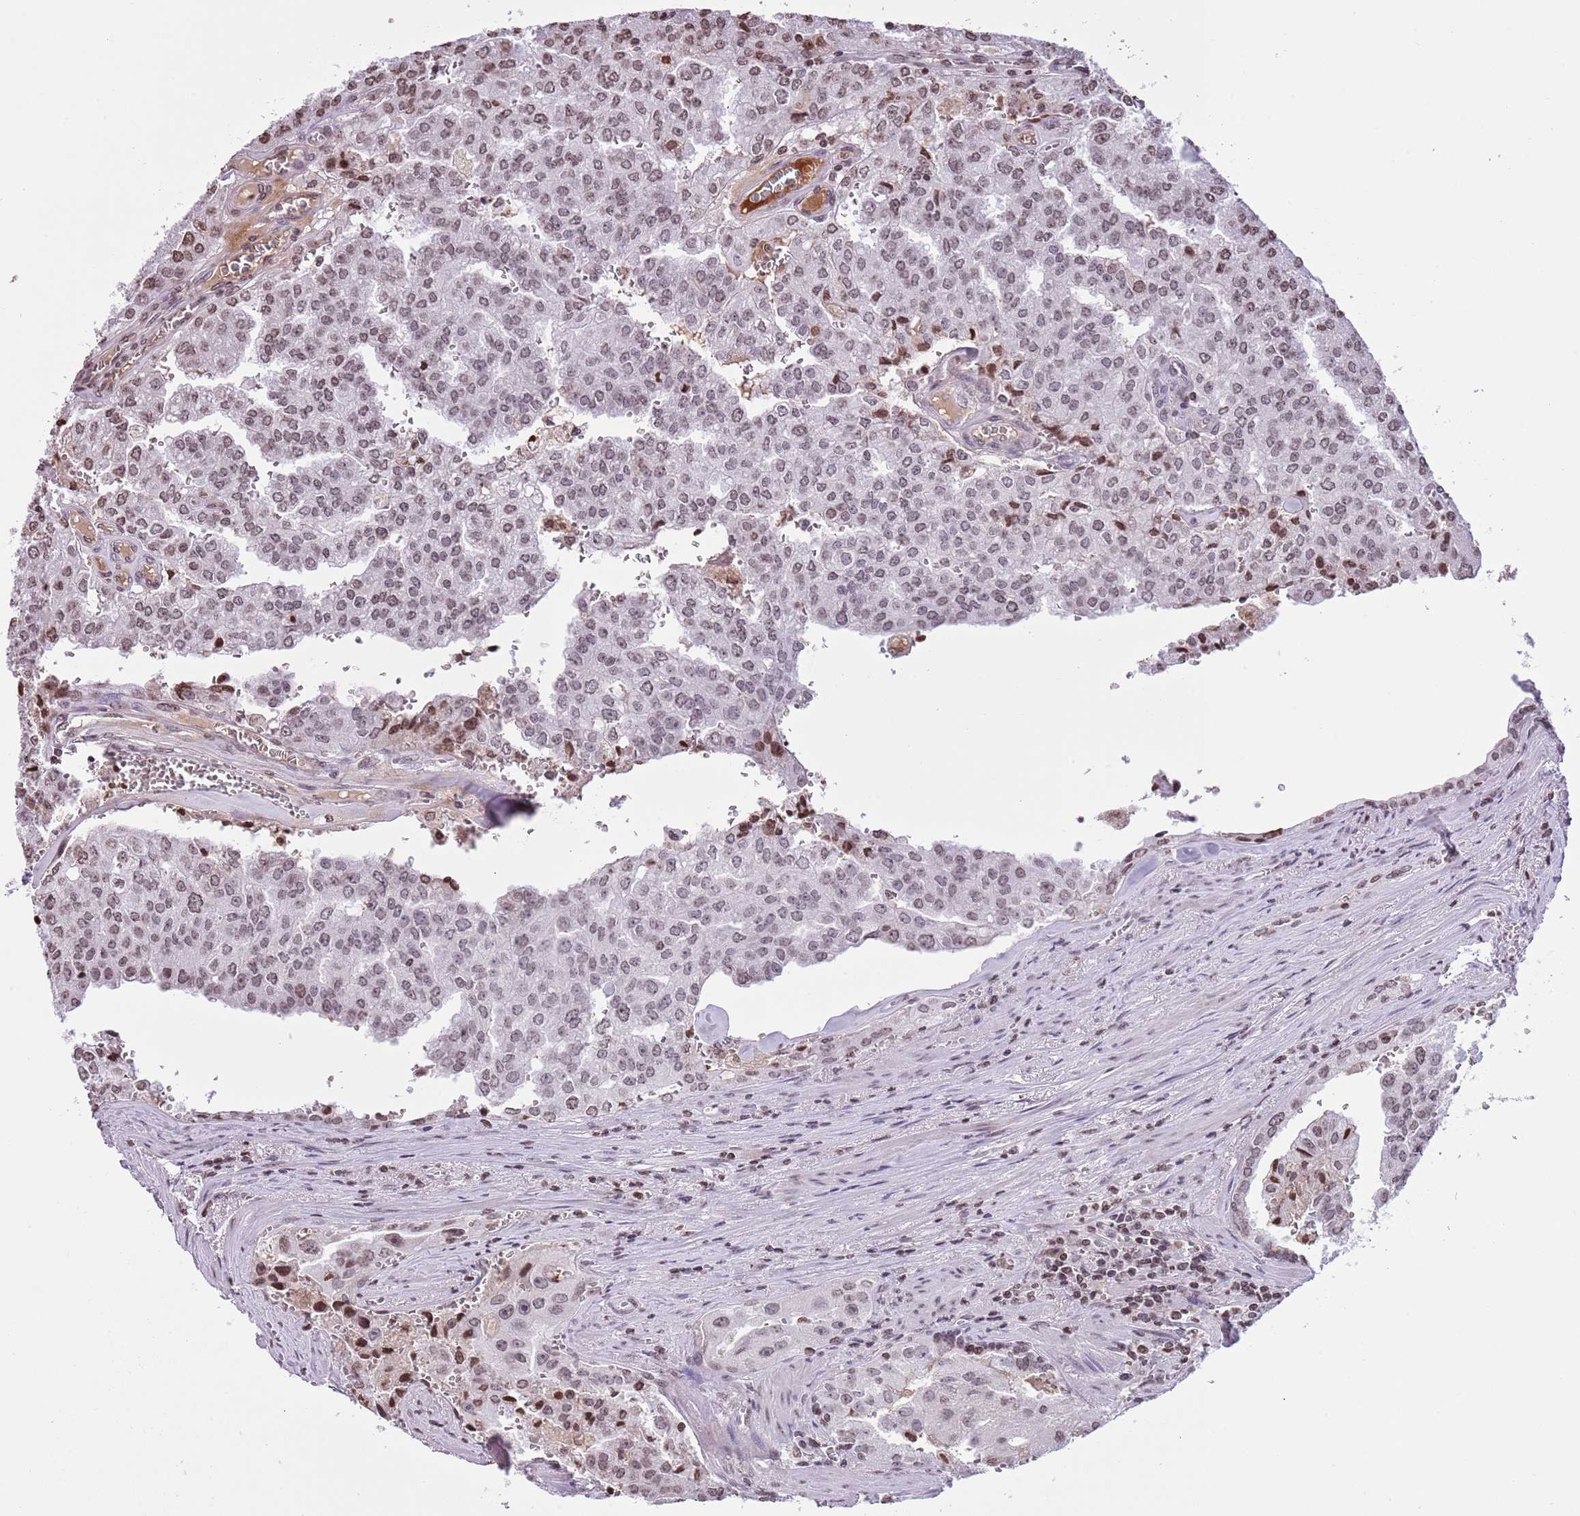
{"staining": {"intensity": "weak", "quantity": "25%-75%", "location": "nuclear"}, "tissue": "prostate cancer", "cell_type": "Tumor cells", "image_type": "cancer", "snomed": [{"axis": "morphology", "description": "Adenocarcinoma, High grade"}, {"axis": "topography", "description": "Prostate"}], "caption": "Immunohistochemistry (IHC) histopathology image of neoplastic tissue: human prostate cancer (adenocarcinoma (high-grade)) stained using IHC reveals low levels of weak protein expression localized specifically in the nuclear of tumor cells, appearing as a nuclear brown color.", "gene": "KPNA3", "patient": {"sex": "male", "age": 68}}